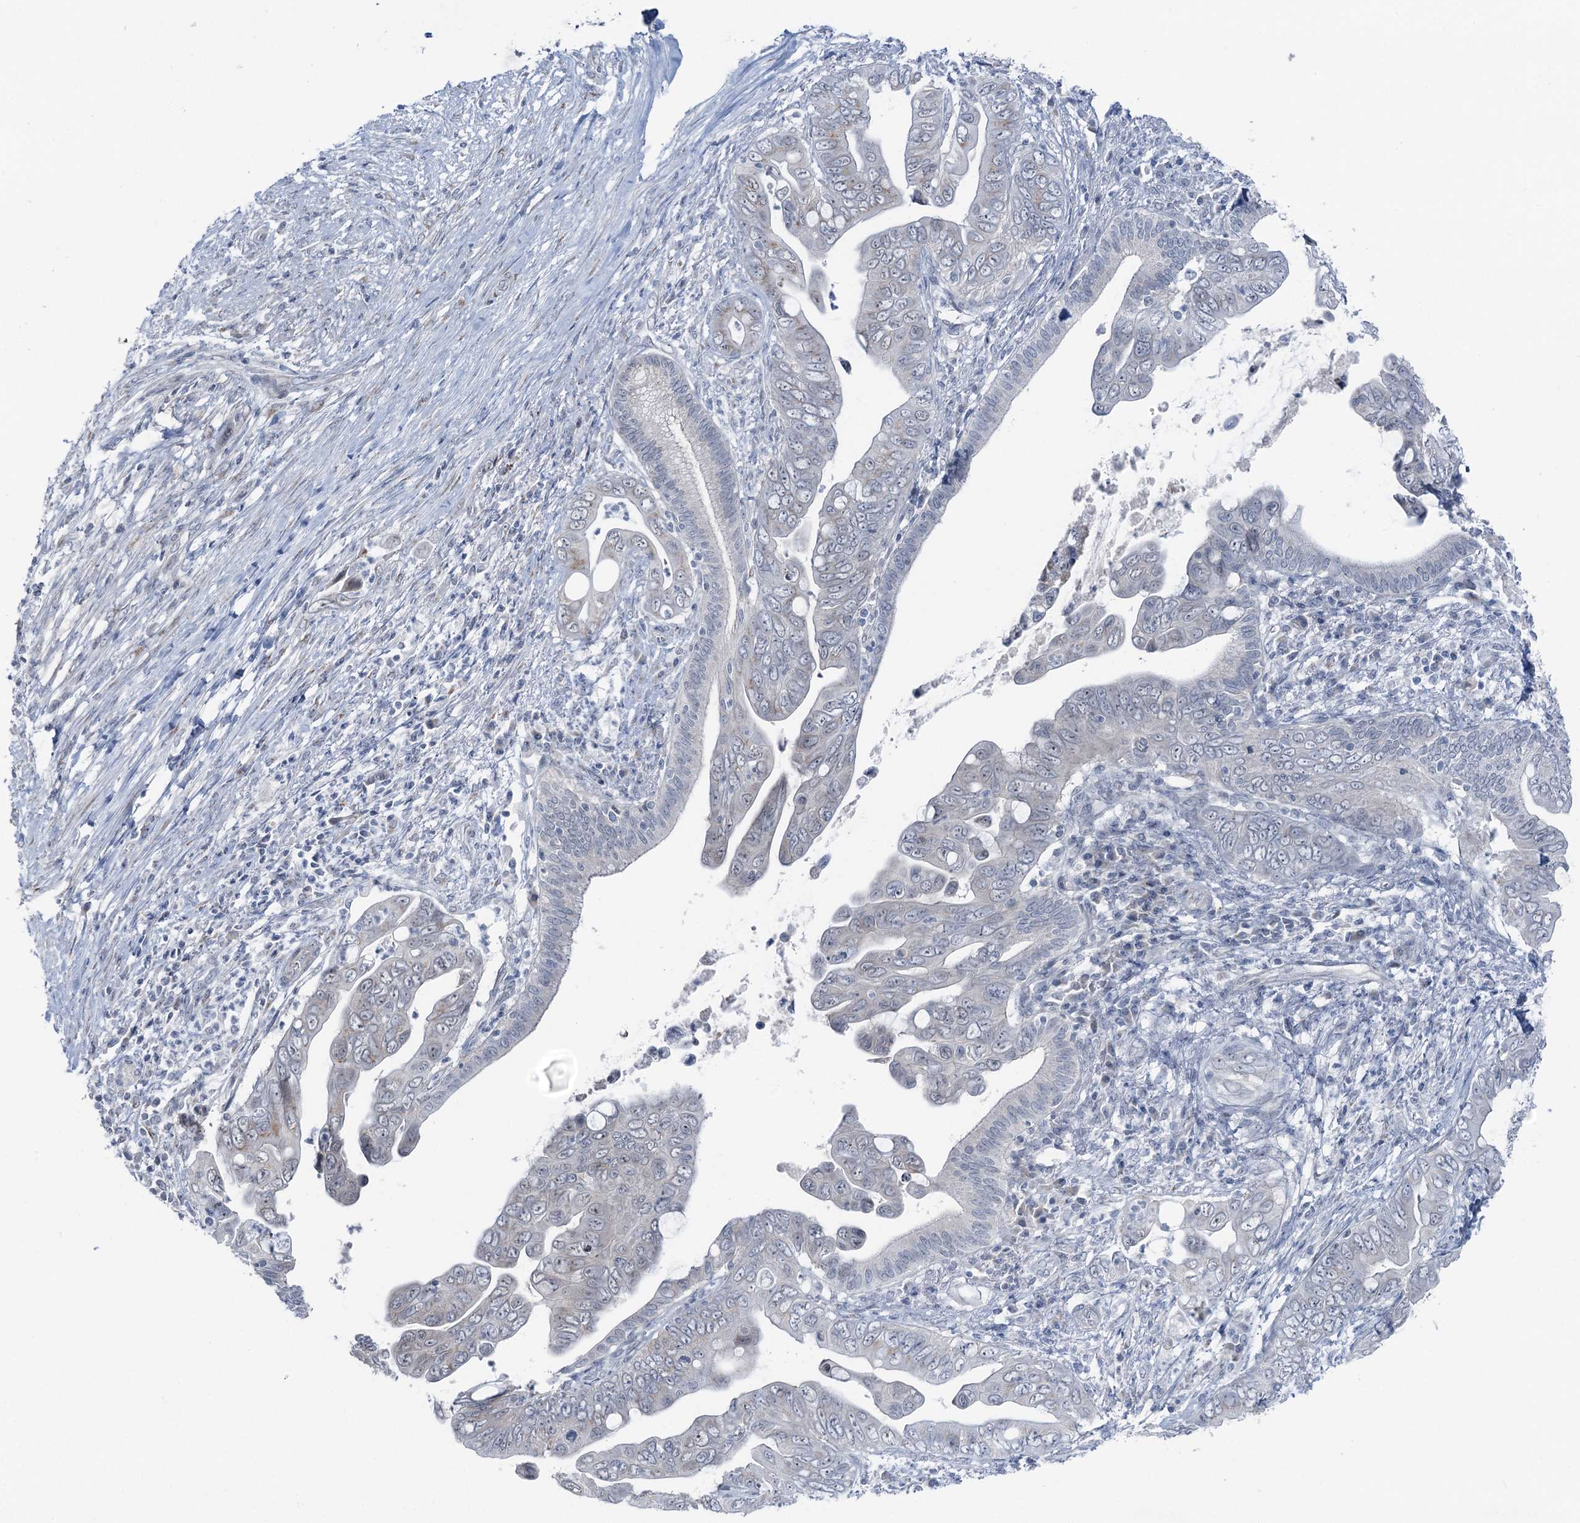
{"staining": {"intensity": "negative", "quantity": "none", "location": "none"}, "tissue": "pancreatic cancer", "cell_type": "Tumor cells", "image_type": "cancer", "snomed": [{"axis": "morphology", "description": "Adenocarcinoma, NOS"}, {"axis": "topography", "description": "Pancreas"}], "caption": "Pancreatic cancer was stained to show a protein in brown. There is no significant positivity in tumor cells.", "gene": "STEEP1", "patient": {"sex": "male", "age": 75}}